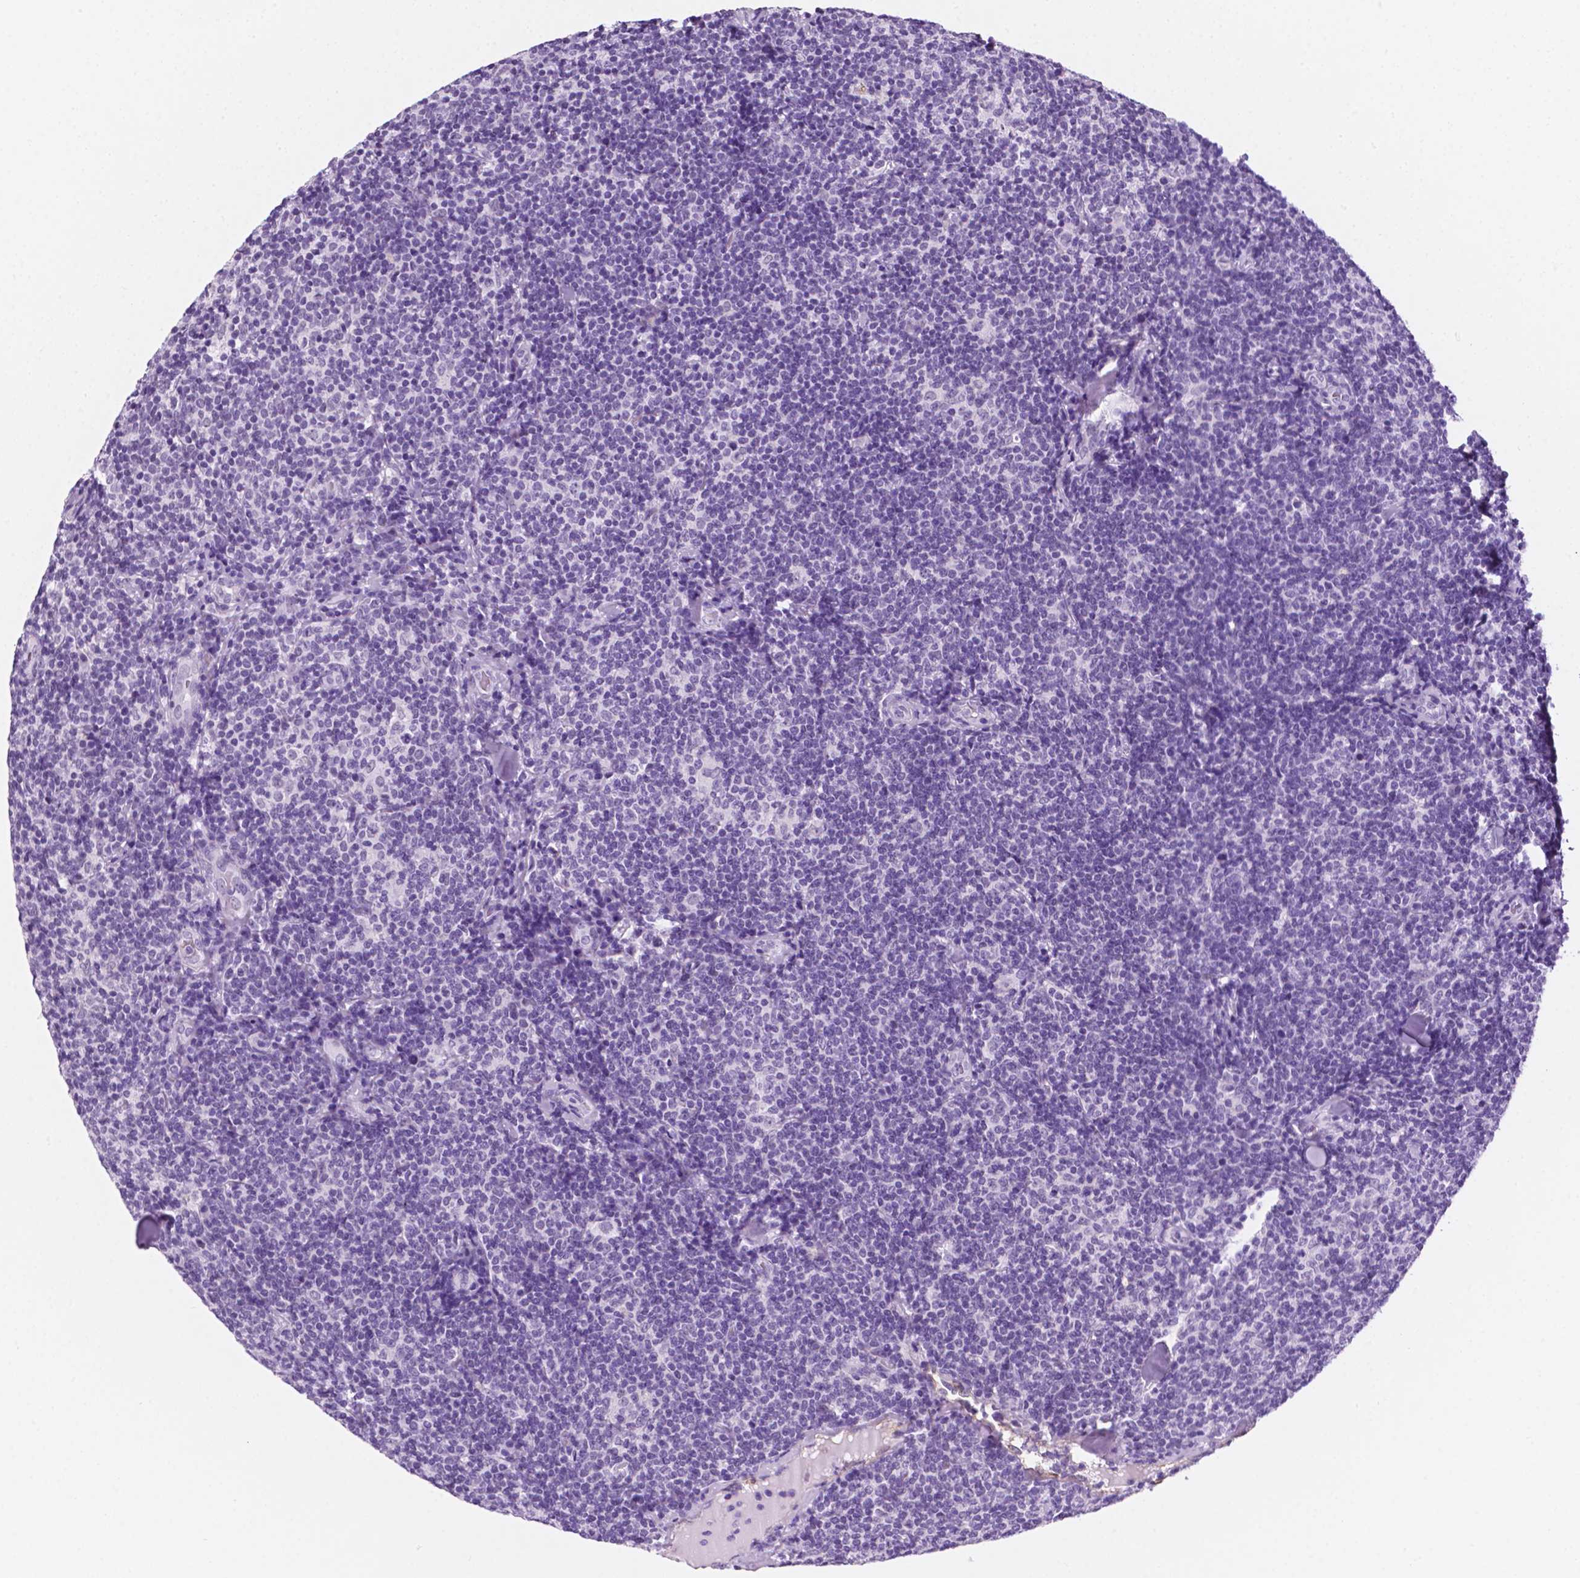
{"staining": {"intensity": "negative", "quantity": "none", "location": "none"}, "tissue": "lymphoma", "cell_type": "Tumor cells", "image_type": "cancer", "snomed": [{"axis": "morphology", "description": "Malignant lymphoma, non-Hodgkin's type, Low grade"}, {"axis": "topography", "description": "Lymph node"}], "caption": "High magnification brightfield microscopy of low-grade malignant lymphoma, non-Hodgkin's type stained with DAB (3,3'-diaminobenzidine) (brown) and counterstained with hematoxylin (blue): tumor cells show no significant positivity.", "gene": "PPL", "patient": {"sex": "female", "age": 56}}